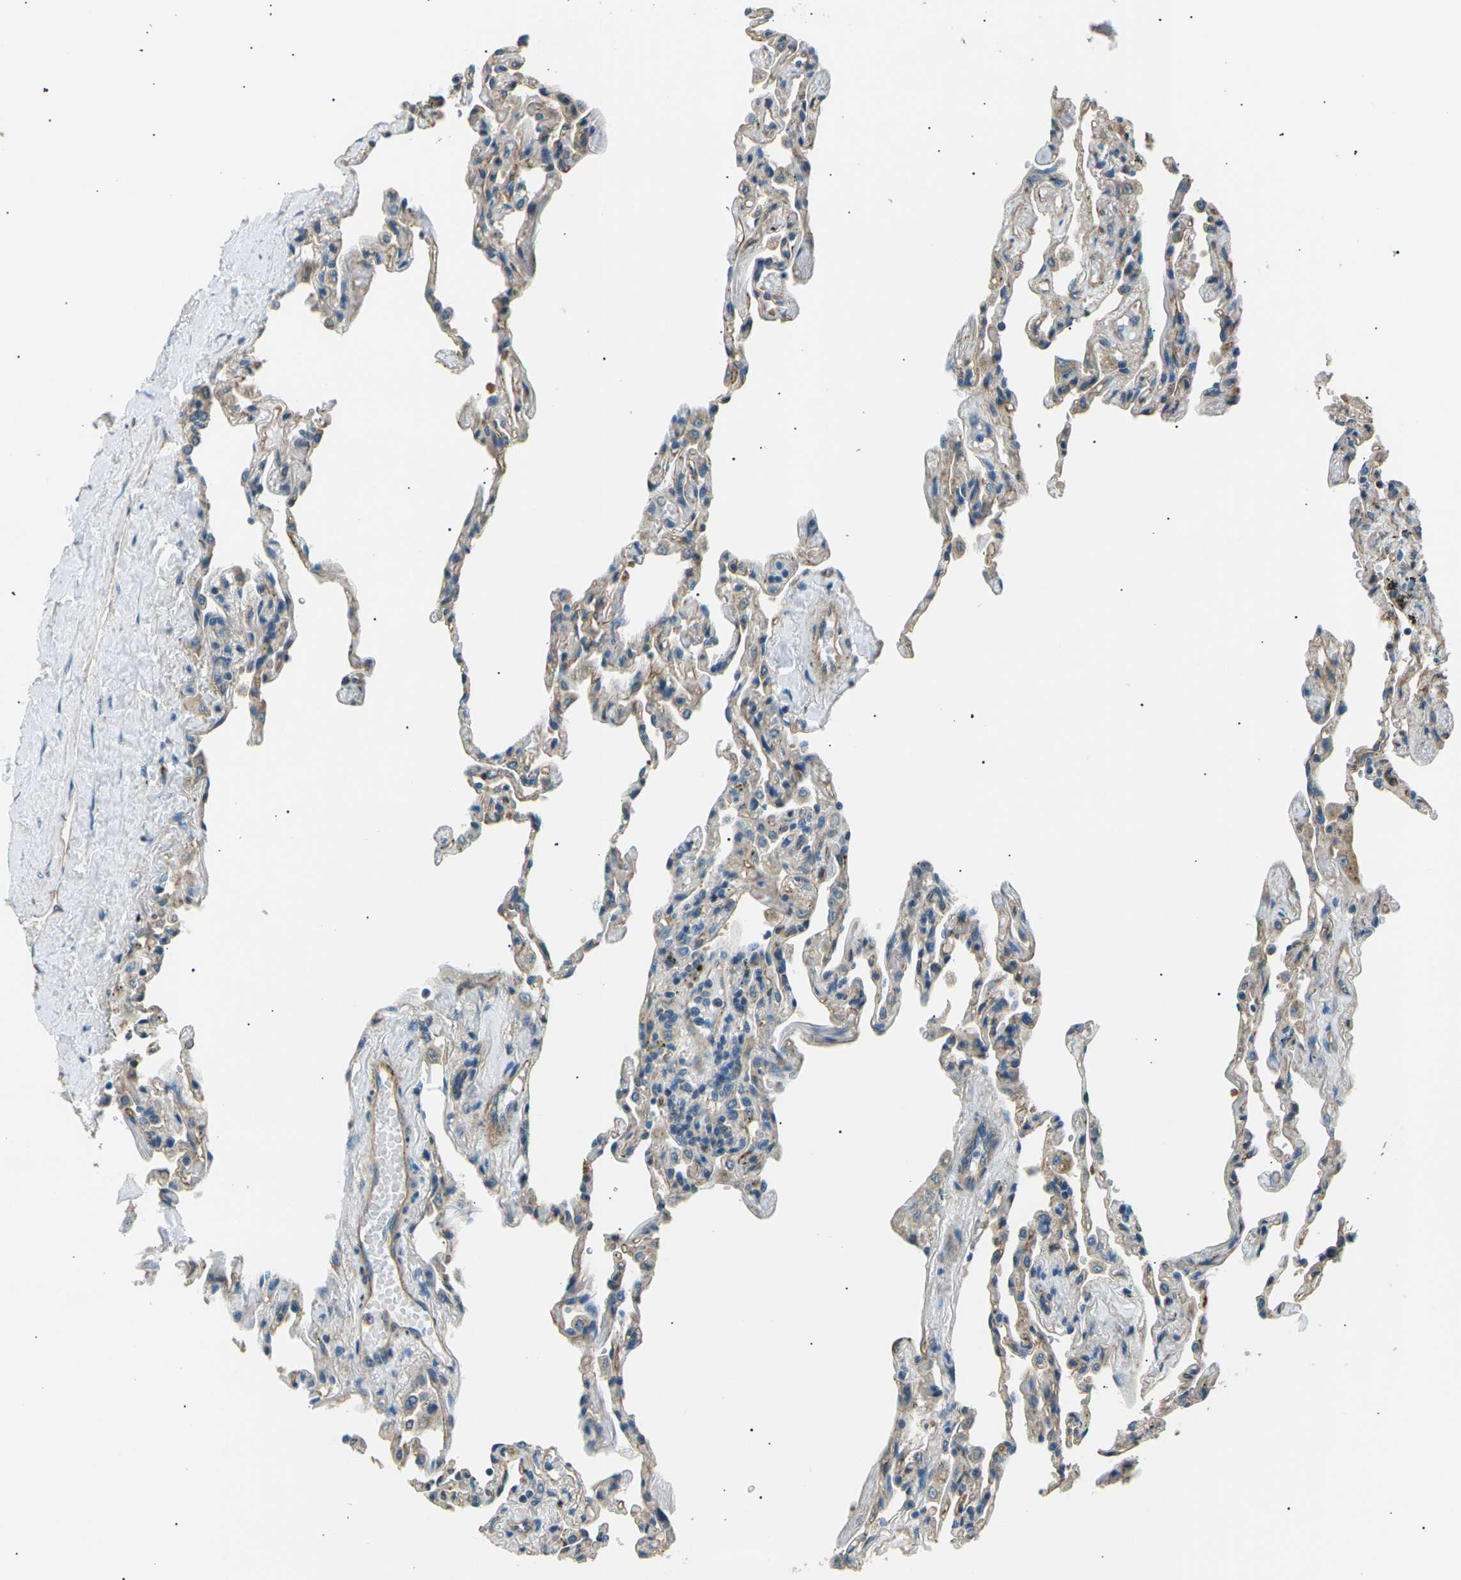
{"staining": {"intensity": "weak", "quantity": "<25%", "location": "cytoplasmic/membranous"}, "tissue": "lung", "cell_type": "Alveolar cells", "image_type": "normal", "snomed": [{"axis": "morphology", "description": "Normal tissue, NOS"}, {"axis": "topography", "description": "Lung"}], "caption": "High power microscopy histopathology image of an IHC histopathology image of unremarkable lung, revealing no significant staining in alveolar cells. (Stains: DAB IHC with hematoxylin counter stain, Microscopy: brightfield microscopy at high magnification).", "gene": "SLK", "patient": {"sex": "male", "age": 59}}